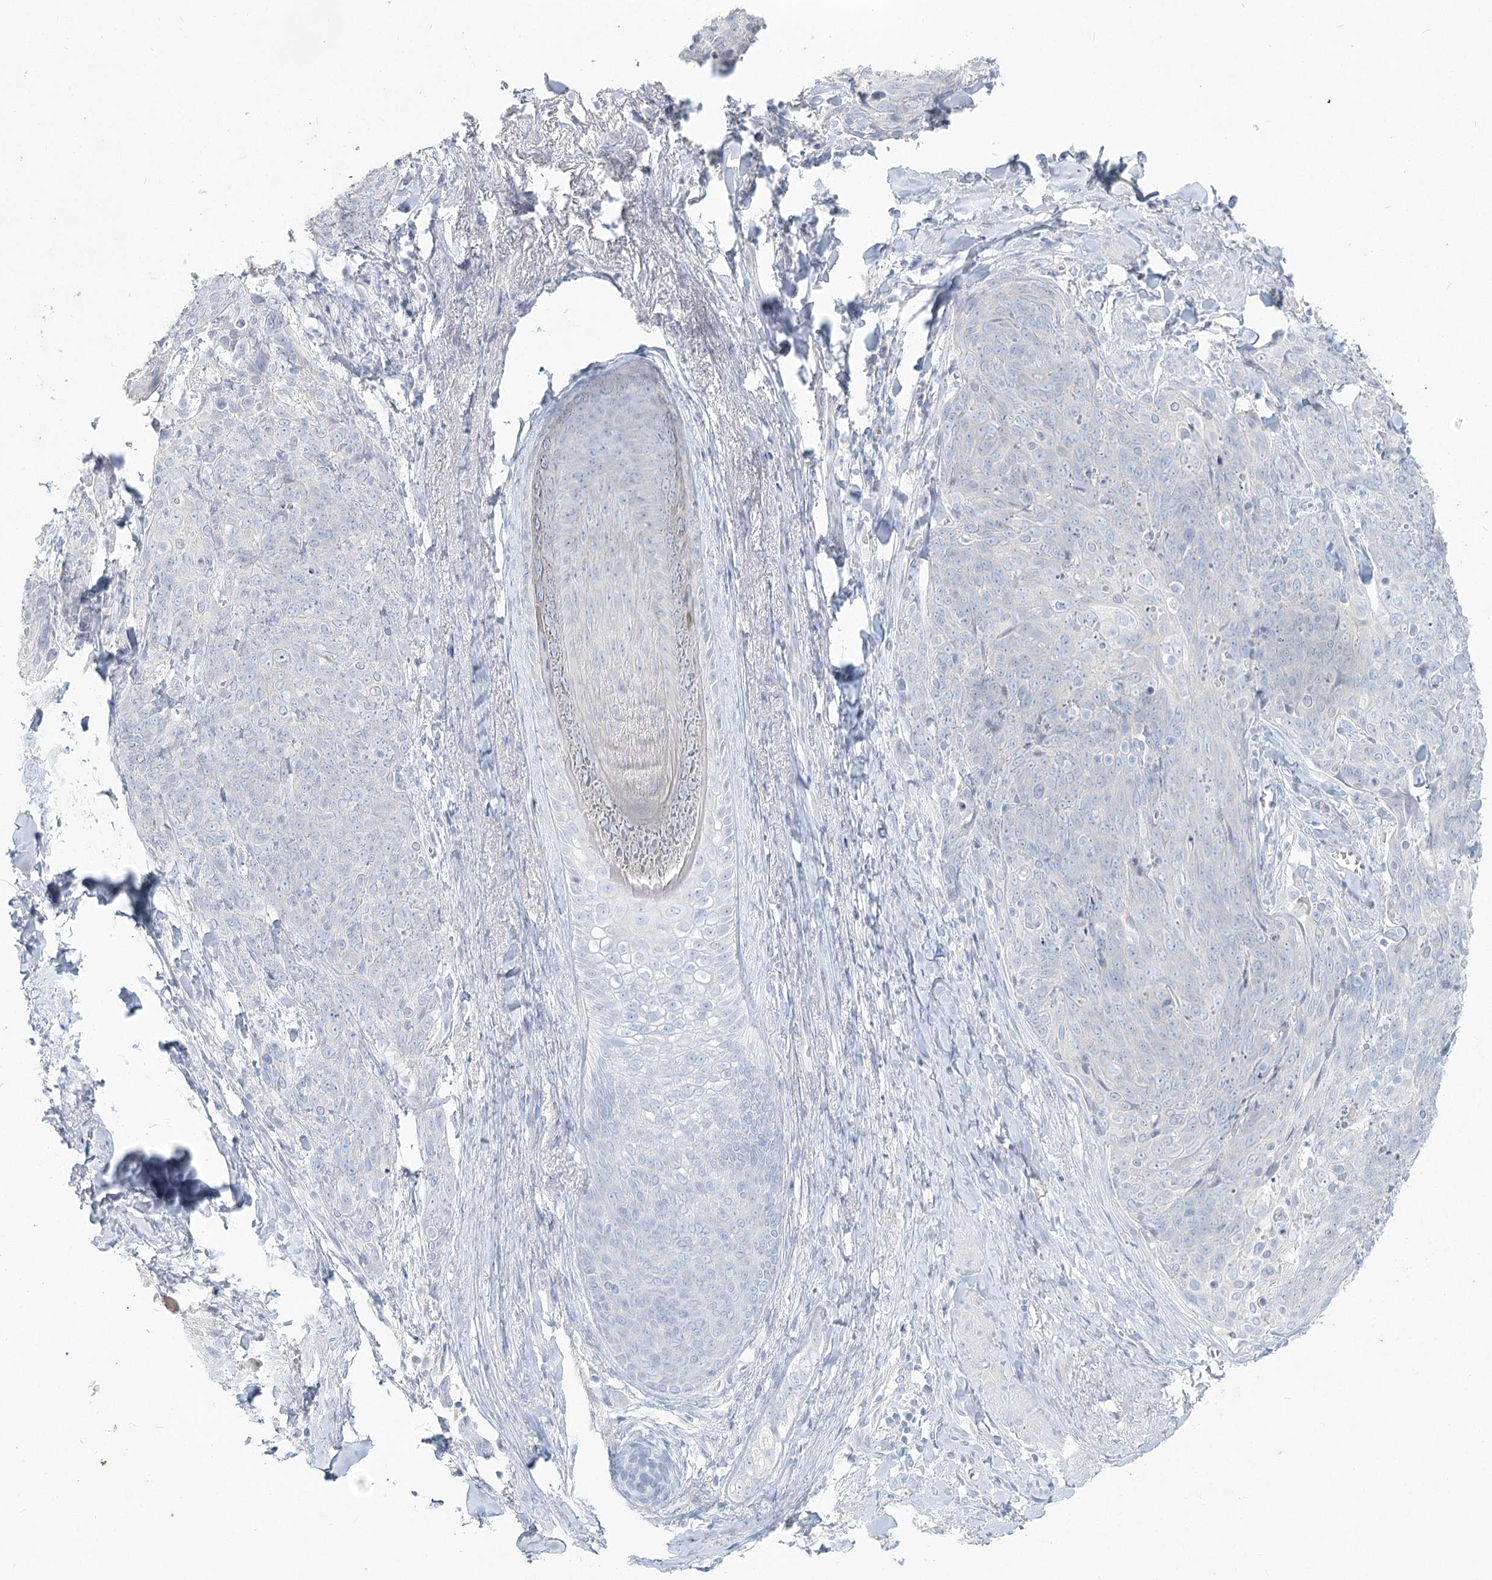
{"staining": {"intensity": "negative", "quantity": "none", "location": "none"}, "tissue": "skin cancer", "cell_type": "Tumor cells", "image_type": "cancer", "snomed": [{"axis": "morphology", "description": "Squamous cell carcinoma, NOS"}, {"axis": "topography", "description": "Skin"}, {"axis": "topography", "description": "Vulva"}], "caption": "Skin squamous cell carcinoma was stained to show a protein in brown. There is no significant staining in tumor cells.", "gene": "LRP2BP", "patient": {"sex": "female", "age": 85}}